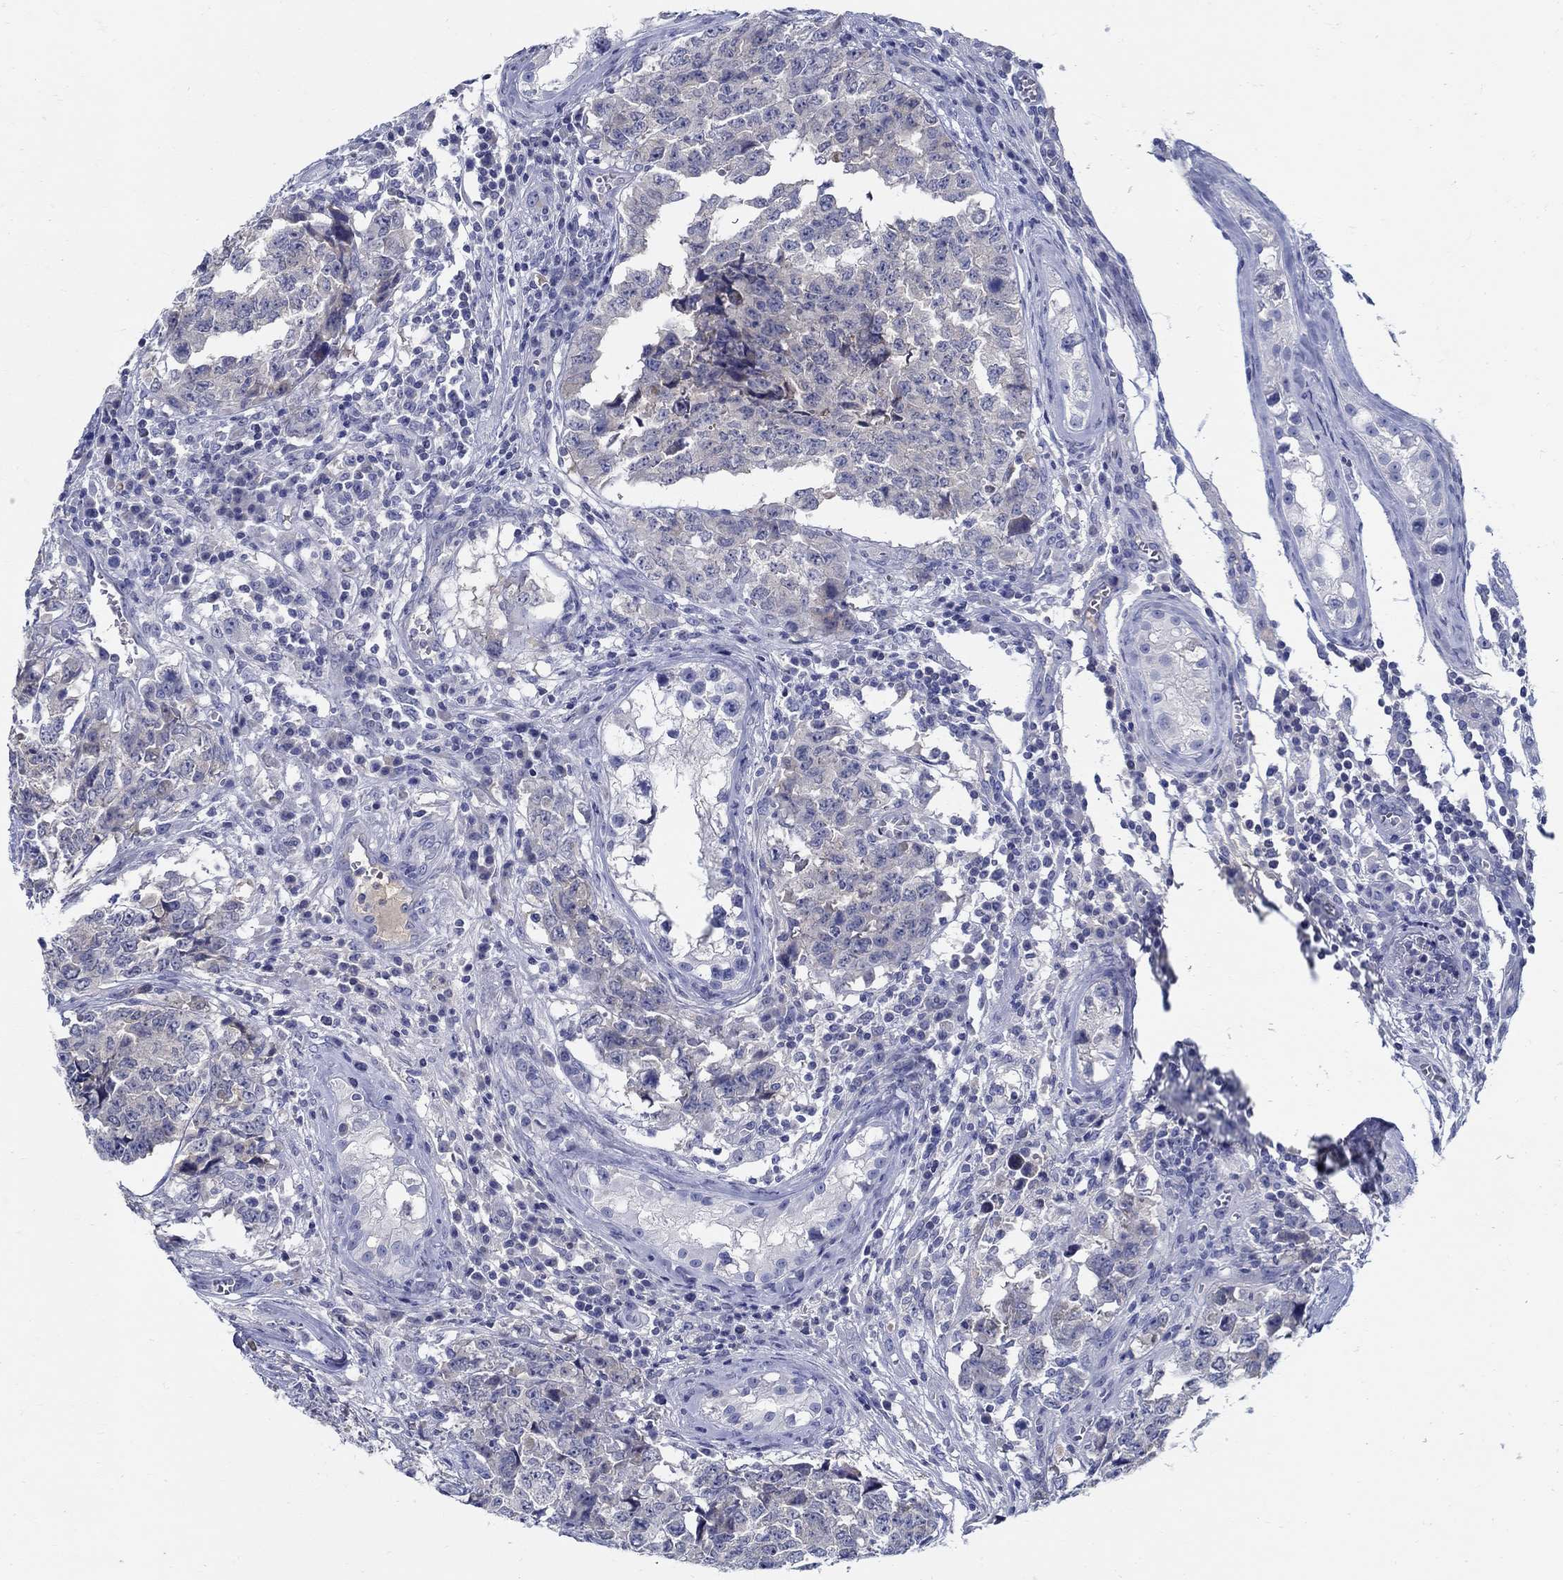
{"staining": {"intensity": "negative", "quantity": "none", "location": "none"}, "tissue": "testis cancer", "cell_type": "Tumor cells", "image_type": "cancer", "snomed": [{"axis": "morphology", "description": "Carcinoma, Embryonal, NOS"}, {"axis": "topography", "description": "Testis"}], "caption": "Photomicrograph shows no protein positivity in tumor cells of testis cancer tissue. The staining is performed using DAB (3,3'-diaminobenzidine) brown chromogen with nuclei counter-stained in using hematoxylin.", "gene": "CRYGD", "patient": {"sex": "male", "age": 23}}